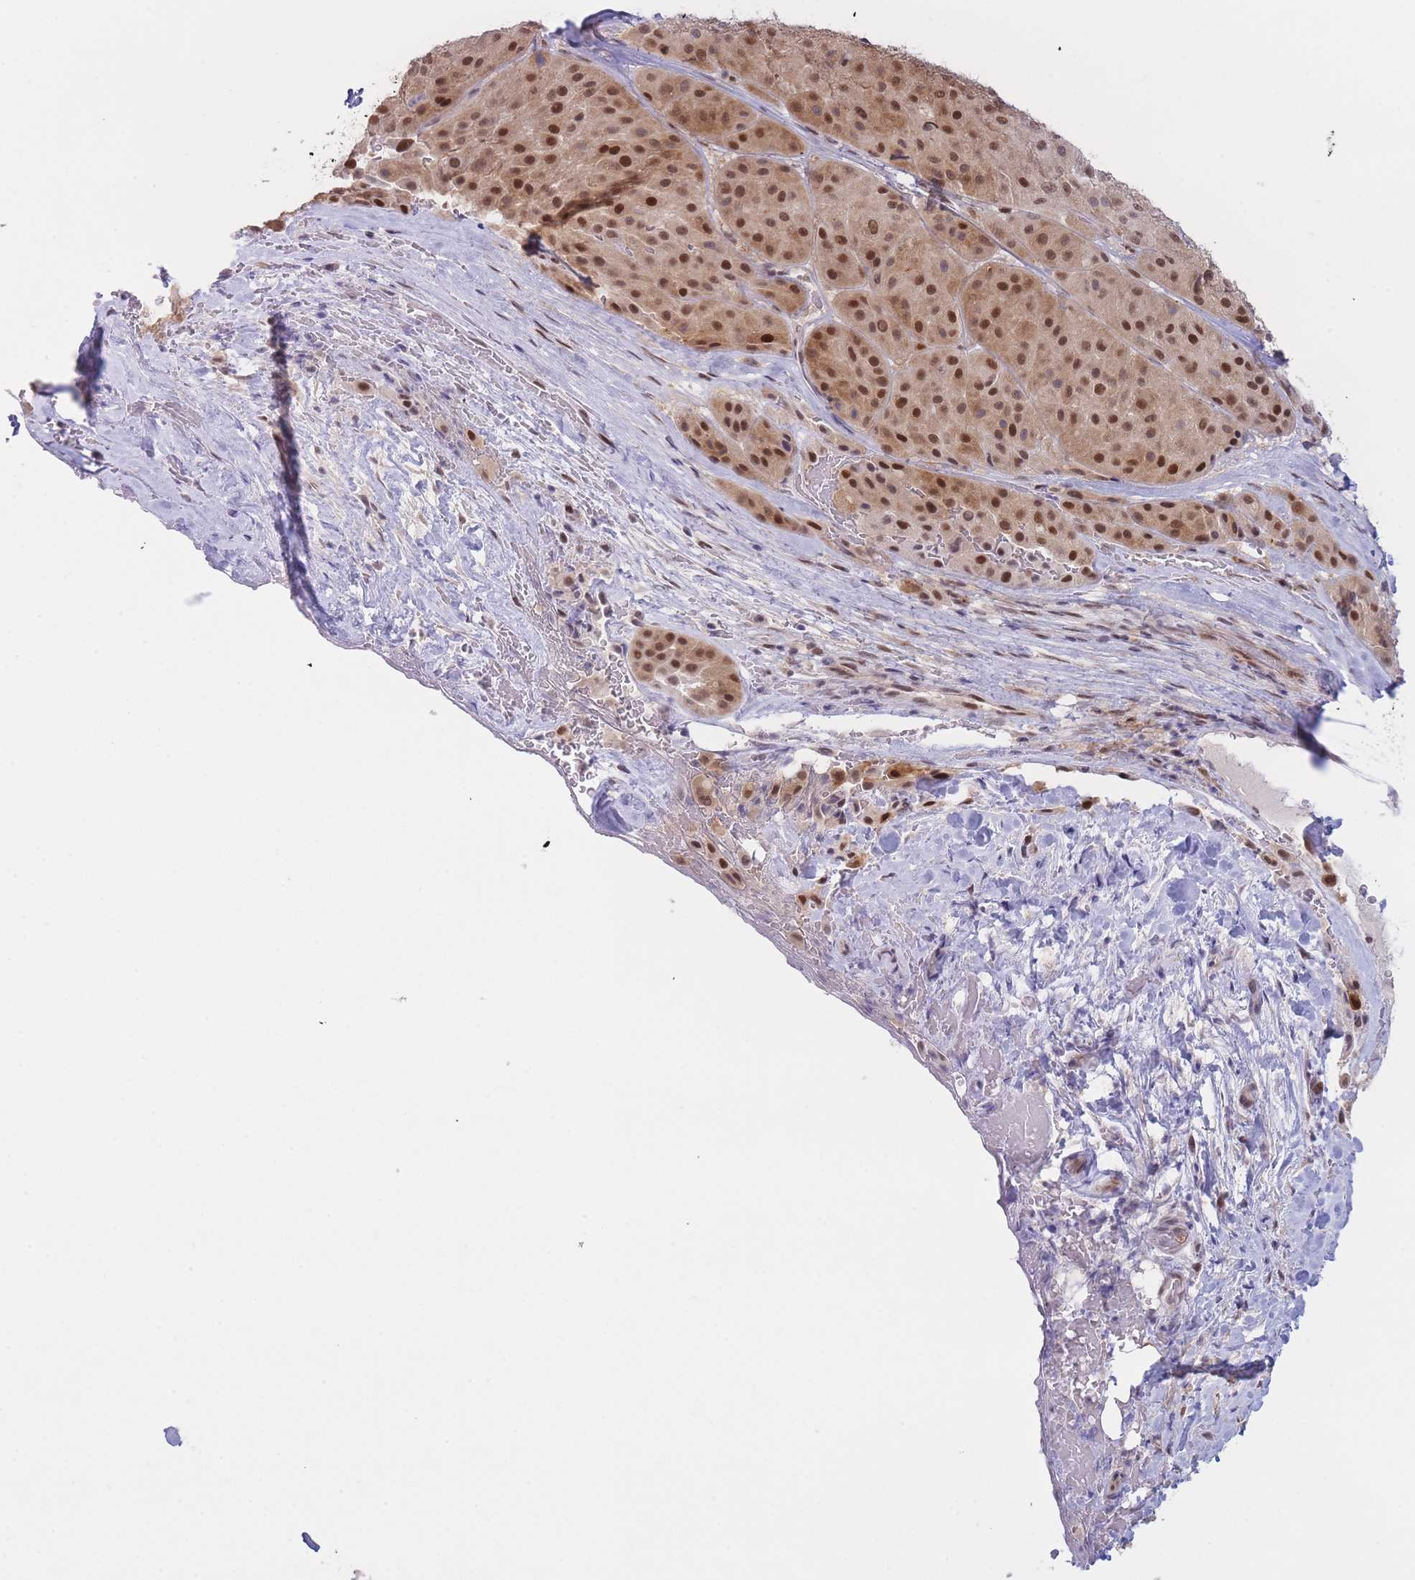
{"staining": {"intensity": "strong", "quantity": ">75%", "location": "cytoplasmic/membranous,nuclear"}, "tissue": "melanoma", "cell_type": "Tumor cells", "image_type": "cancer", "snomed": [{"axis": "morphology", "description": "Malignant melanoma, Metastatic site"}, {"axis": "topography", "description": "Smooth muscle"}], "caption": "Melanoma stained for a protein (brown) demonstrates strong cytoplasmic/membranous and nuclear positive expression in approximately >75% of tumor cells.", "gene": "DEAF1", "patient": {"sex": "male", "age": 41}}